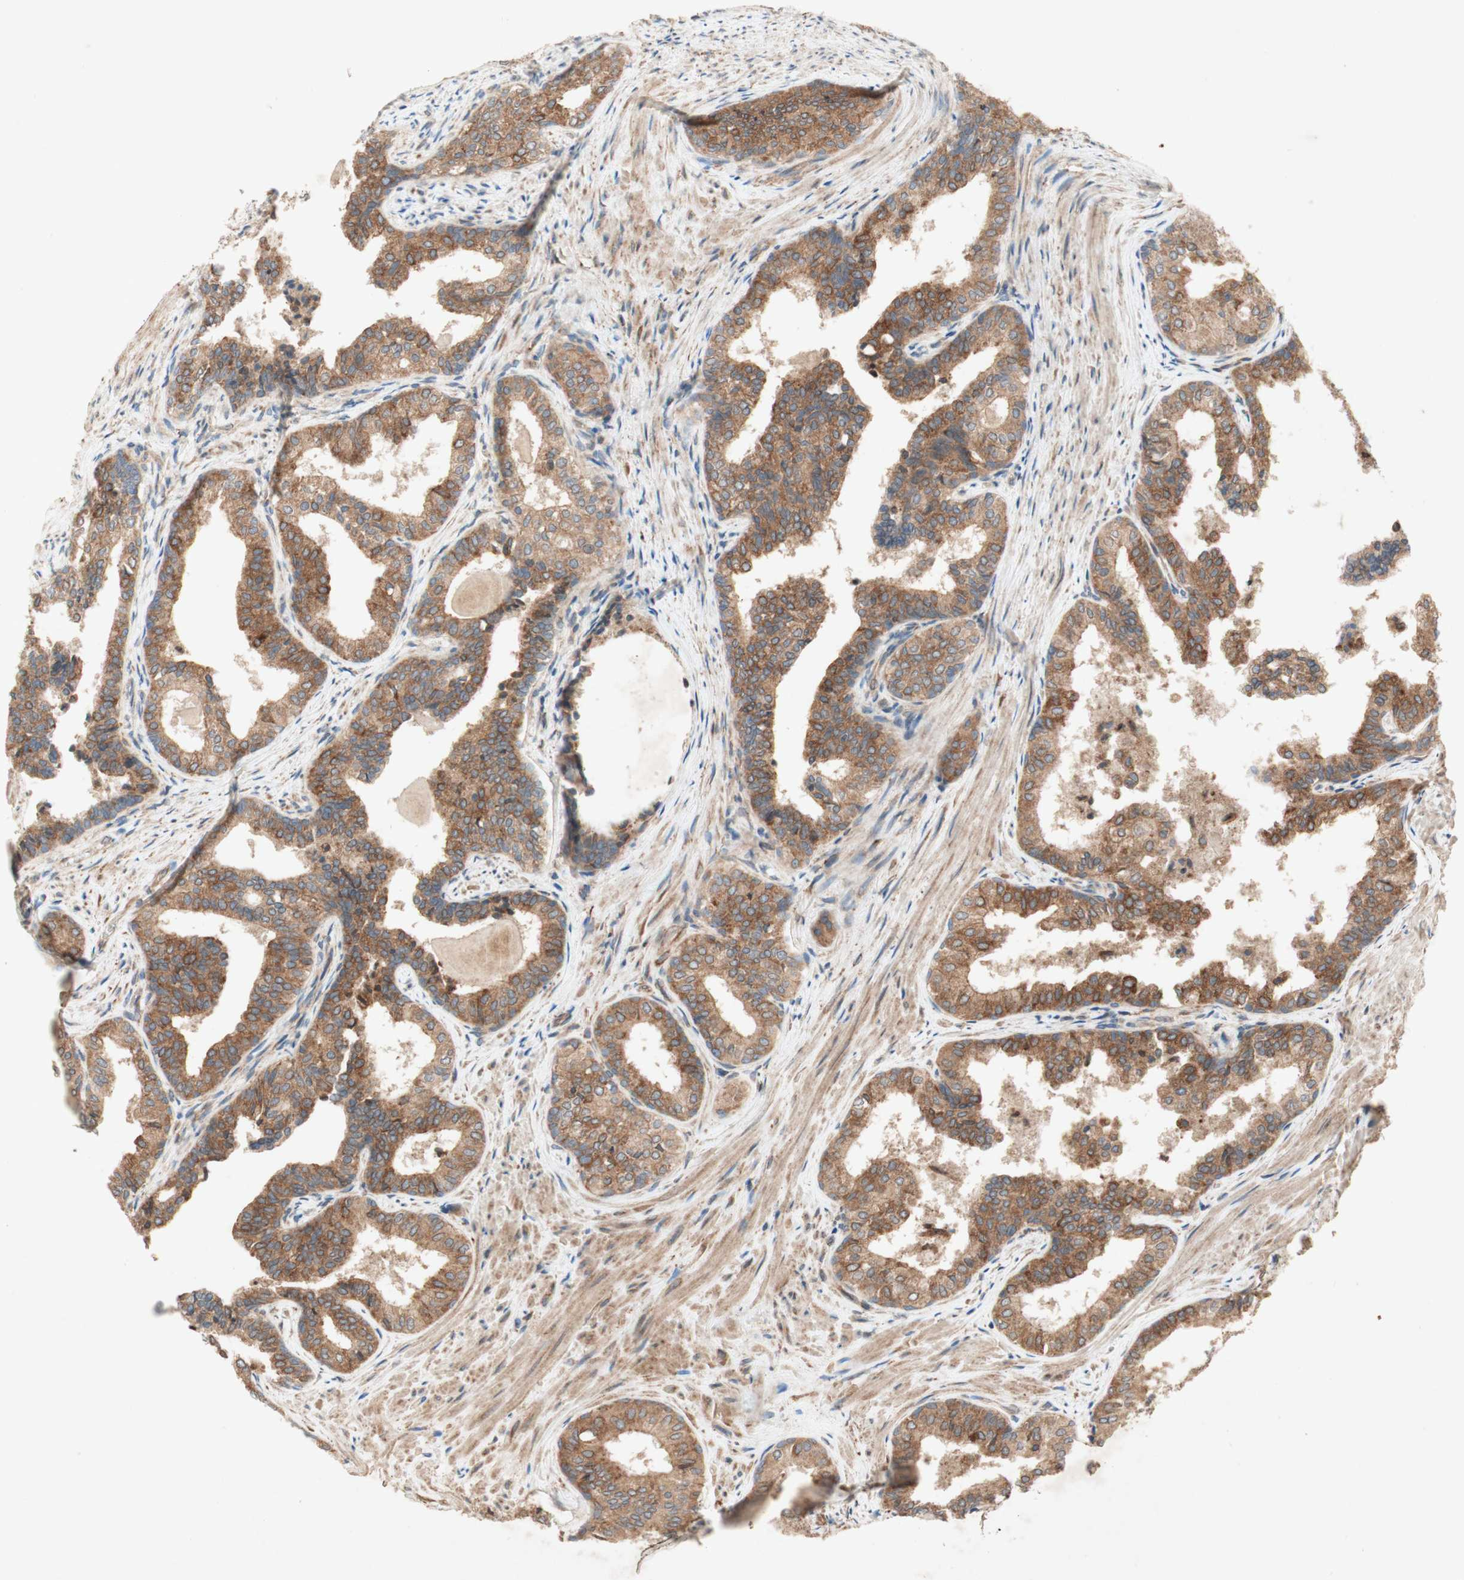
{"staining": {"intensity": "moderate", "quantity": ">75%", "location": "cytoplasmic/membranous"}, "tissue": "prostate cancer", "cell_type": "Tumor cells", "image_type": "cancer", "snomed": [{"axis": "morphology", "description": "Adenocarcinoma, Low grade"}, {"axis": "topography", "description": "Prostate"}], "caption": "An image showing moderate cytoplasmic/membranous expression in about >75% of tumor cells in adenocarcinoma (low-grade) (prostate), as visualized by brown immunohistochemical staining.", "gene": "SOCS2", "patient": {"sex": "male", "age": 60}}